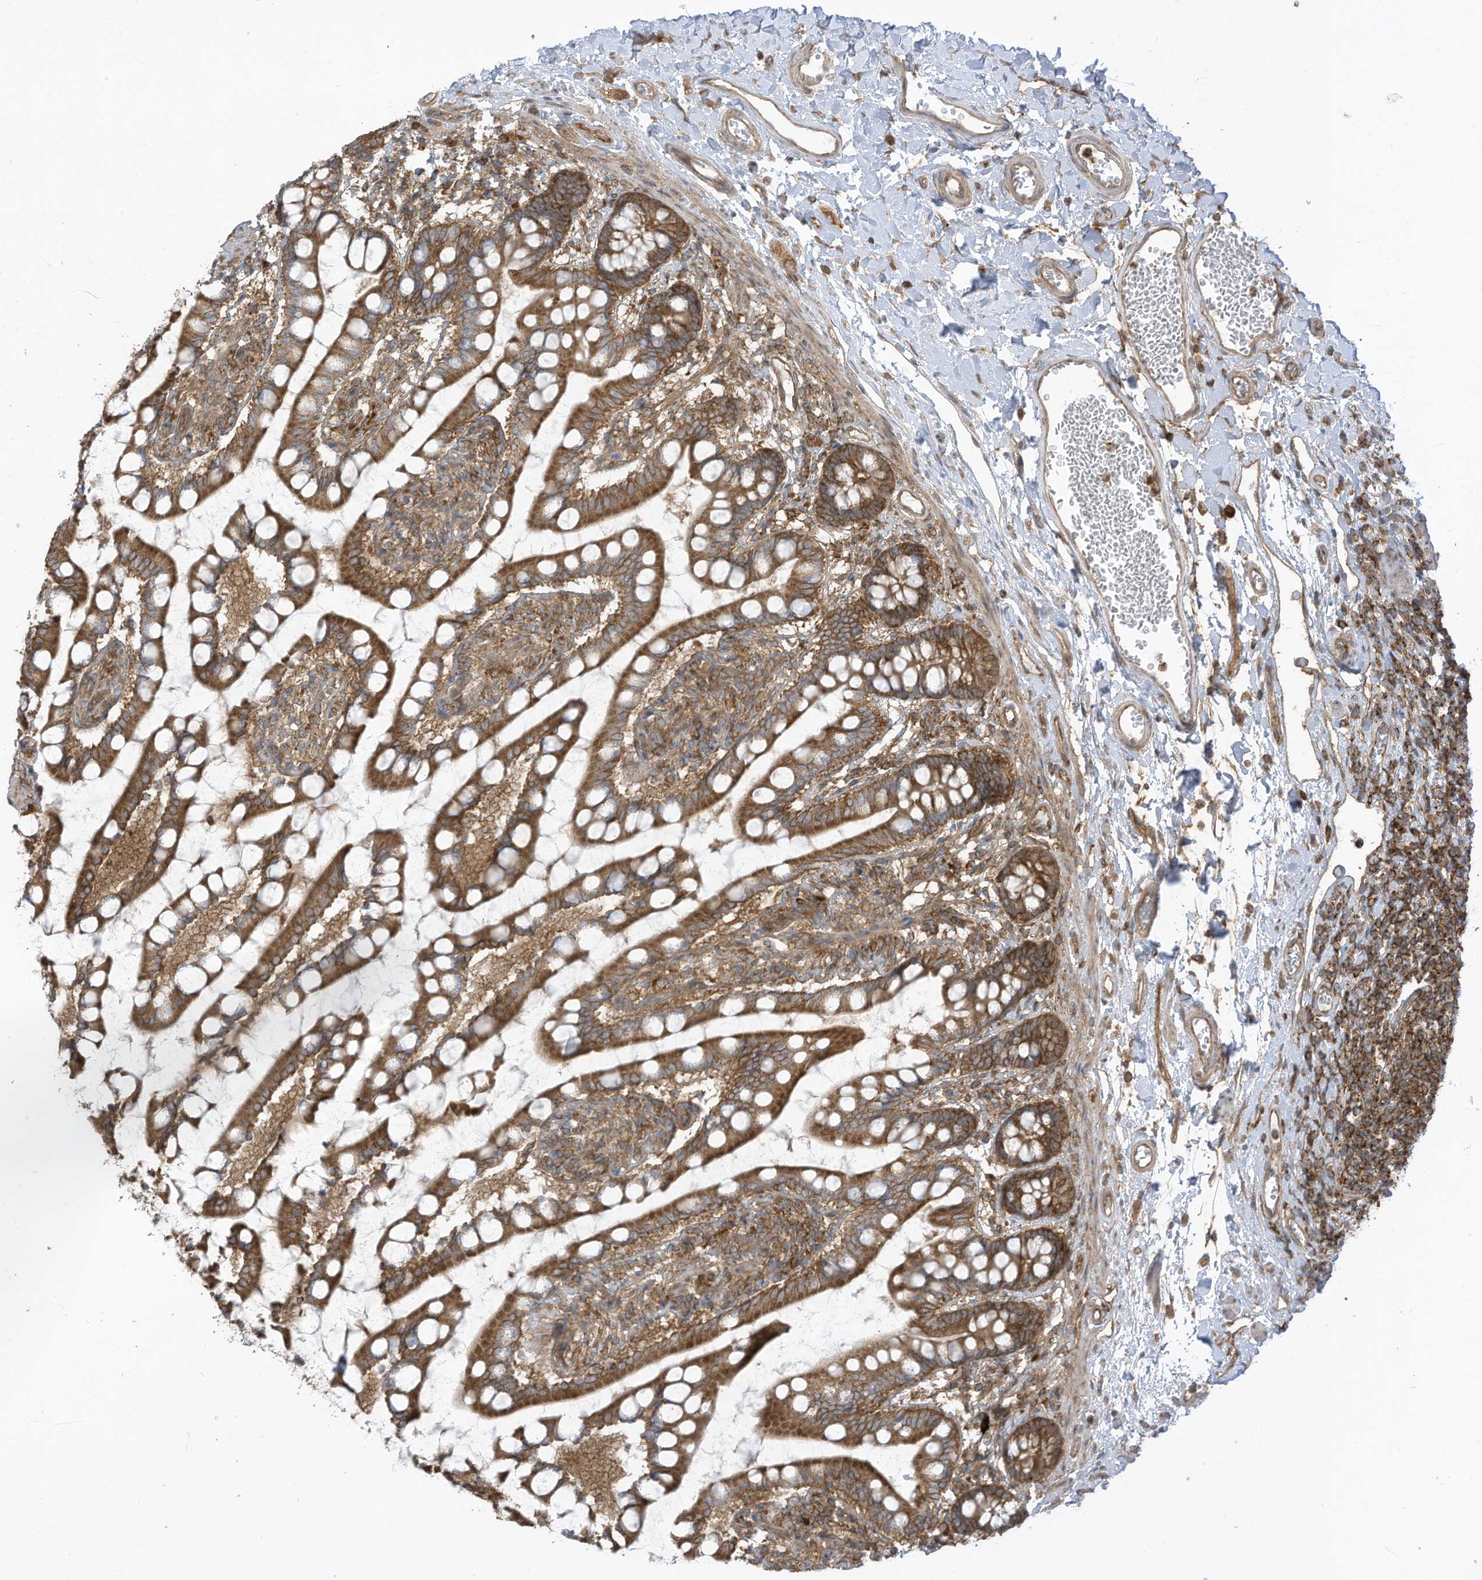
{"staining": {"intensity": "strong", "quantity": ">75%", "location": "cytoplasmic/membranous"}, "tissue": "small intestine", "cell_type": "Glandular cells", "image_type": "normal", "snomed": [{"axis": "morphology", "description": "Normal tissue, NOS"}, {"axis": "topography", "description": "Small intestine"}], "caption": "Immunohistochemical staining of normal small intestine shows strong cytoplasmic/membranous protein positivity in about >75% of glandular cells. (Stains: DAB in brown, nuclei in blue, Microscopy: brightfield microscopy at high magnification).", "gene": "REPS1", "patient": {"sex": "male", "age": 52}}